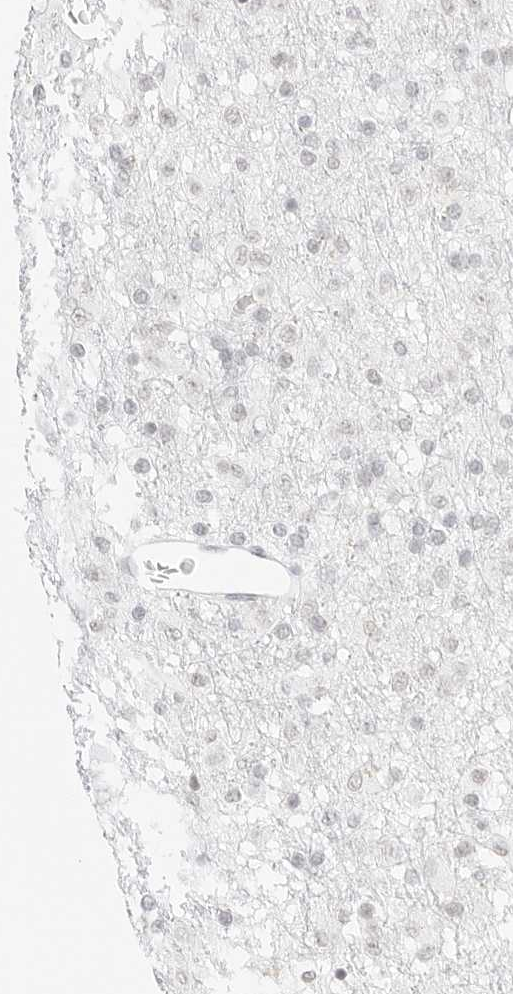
{"staining": {"intensity": "negative", "quantity": "none", "location": "none"}, "tissue": "glioma", "cell_type": "Tumor cells", "image_type": "cancer", "snomed": [{"axis": "morphology", "description": "Glioma, malignant, Low grade"}, {"axis": "topography", "description": "Brain"}], "caption": "Immunohistochemistry (IHC) of glioma displays no positivity in tumor cells.", "gene": "FBLN5", "patient": {"sex": "male", "age": 65}}